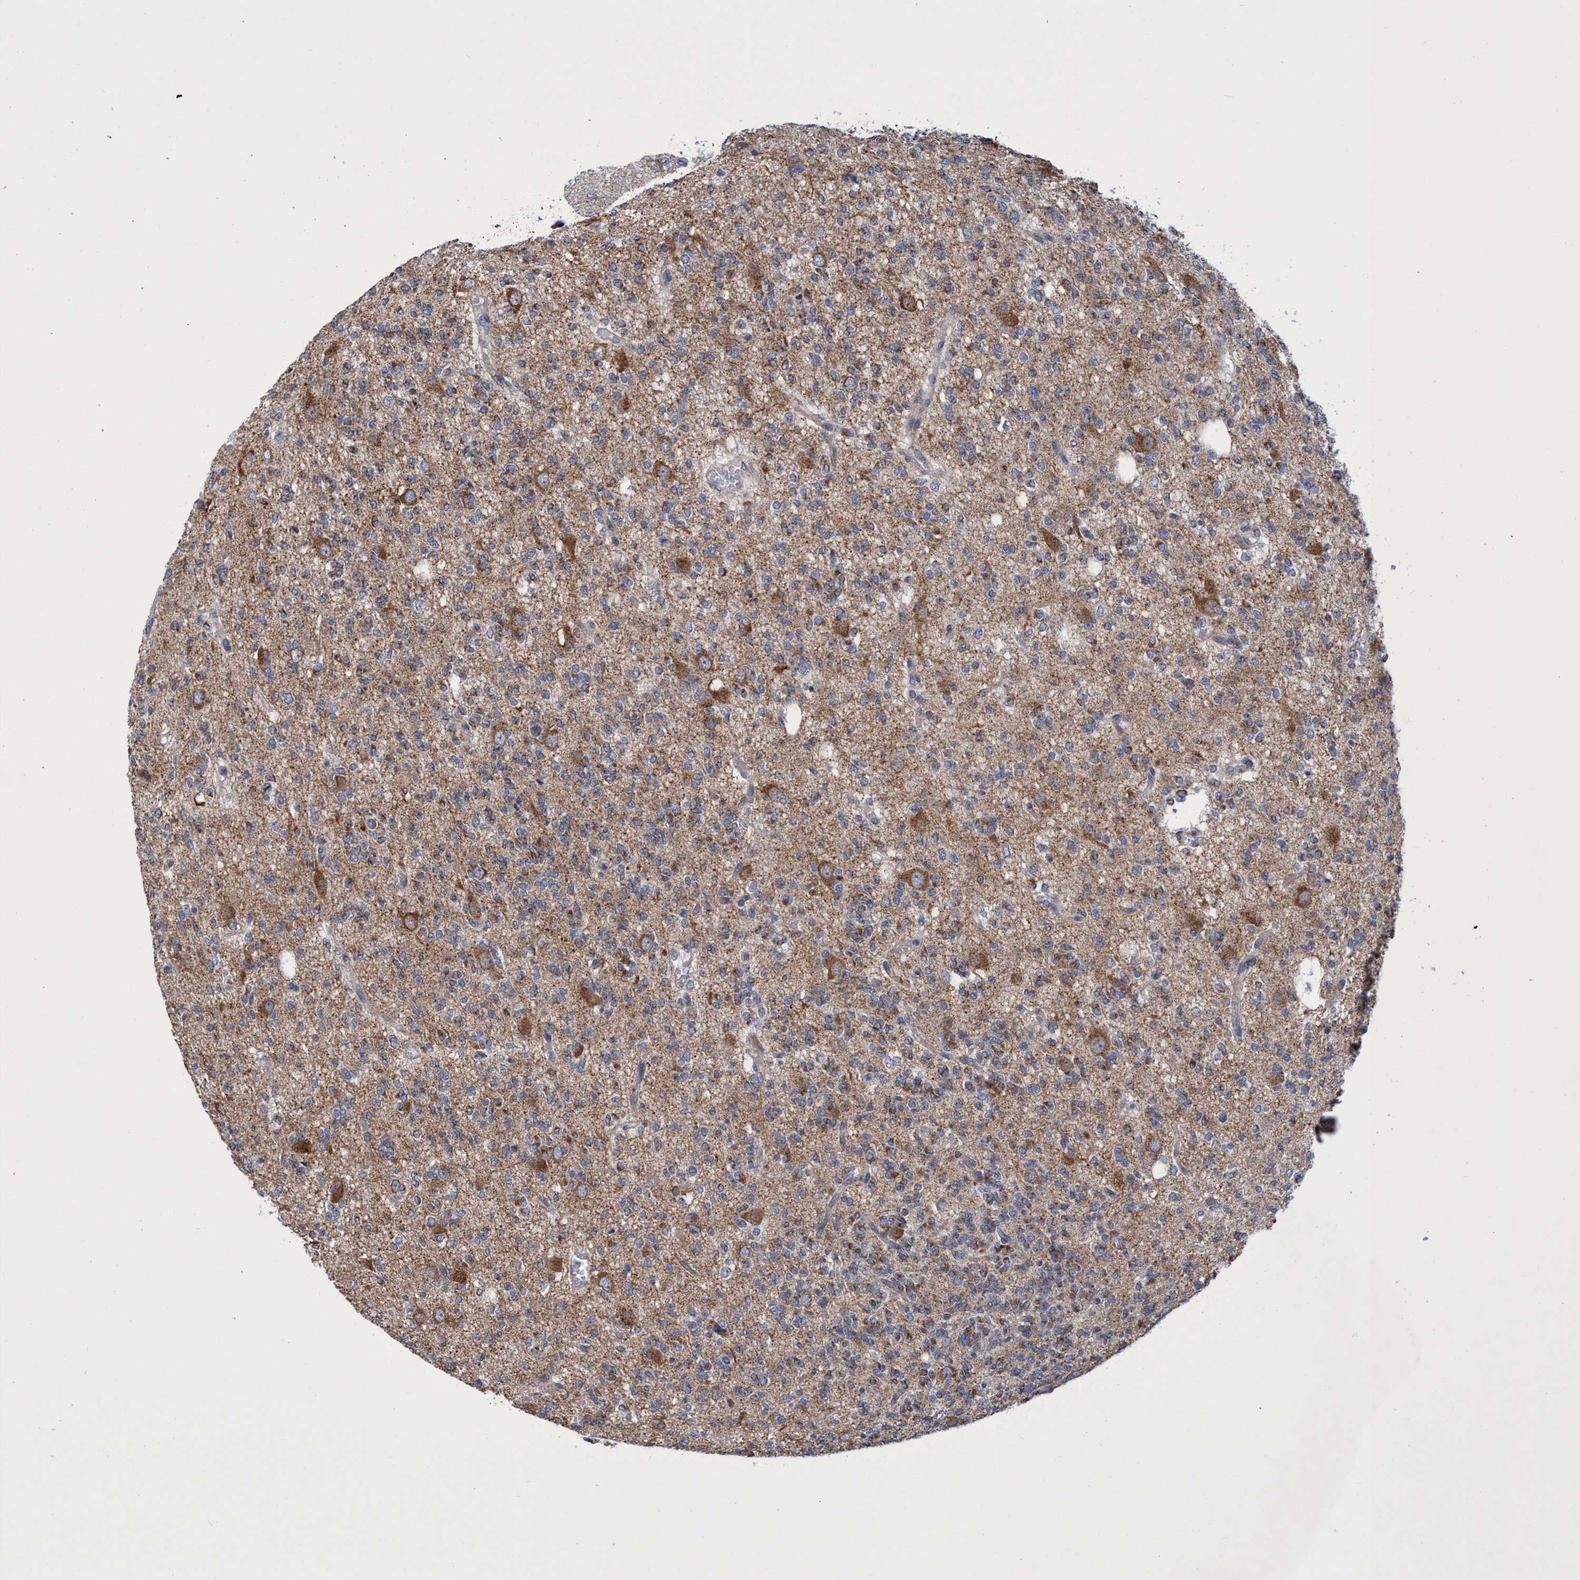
{"staining": {"intensity": "weak", "quantity": ">75%", "location": "cytoplasmic/membranous"}, "tissue": "glioma", "cell_type": "Tumor cells", "image_type": "cancer", "snomed": [{"axis": "morphology", "description": "Glioma, malignant, Low grade"}, {"axis": "topography", "description": "Brain"}], "caption": "The micrograph exhibits staining of malignant glioma (low-grade), revealing weak cytoplasmic/membranous protein positivity (brown color) within tumor cells.", "gene": "NAT16", "patient": {"sex": "male", "age": 38}}